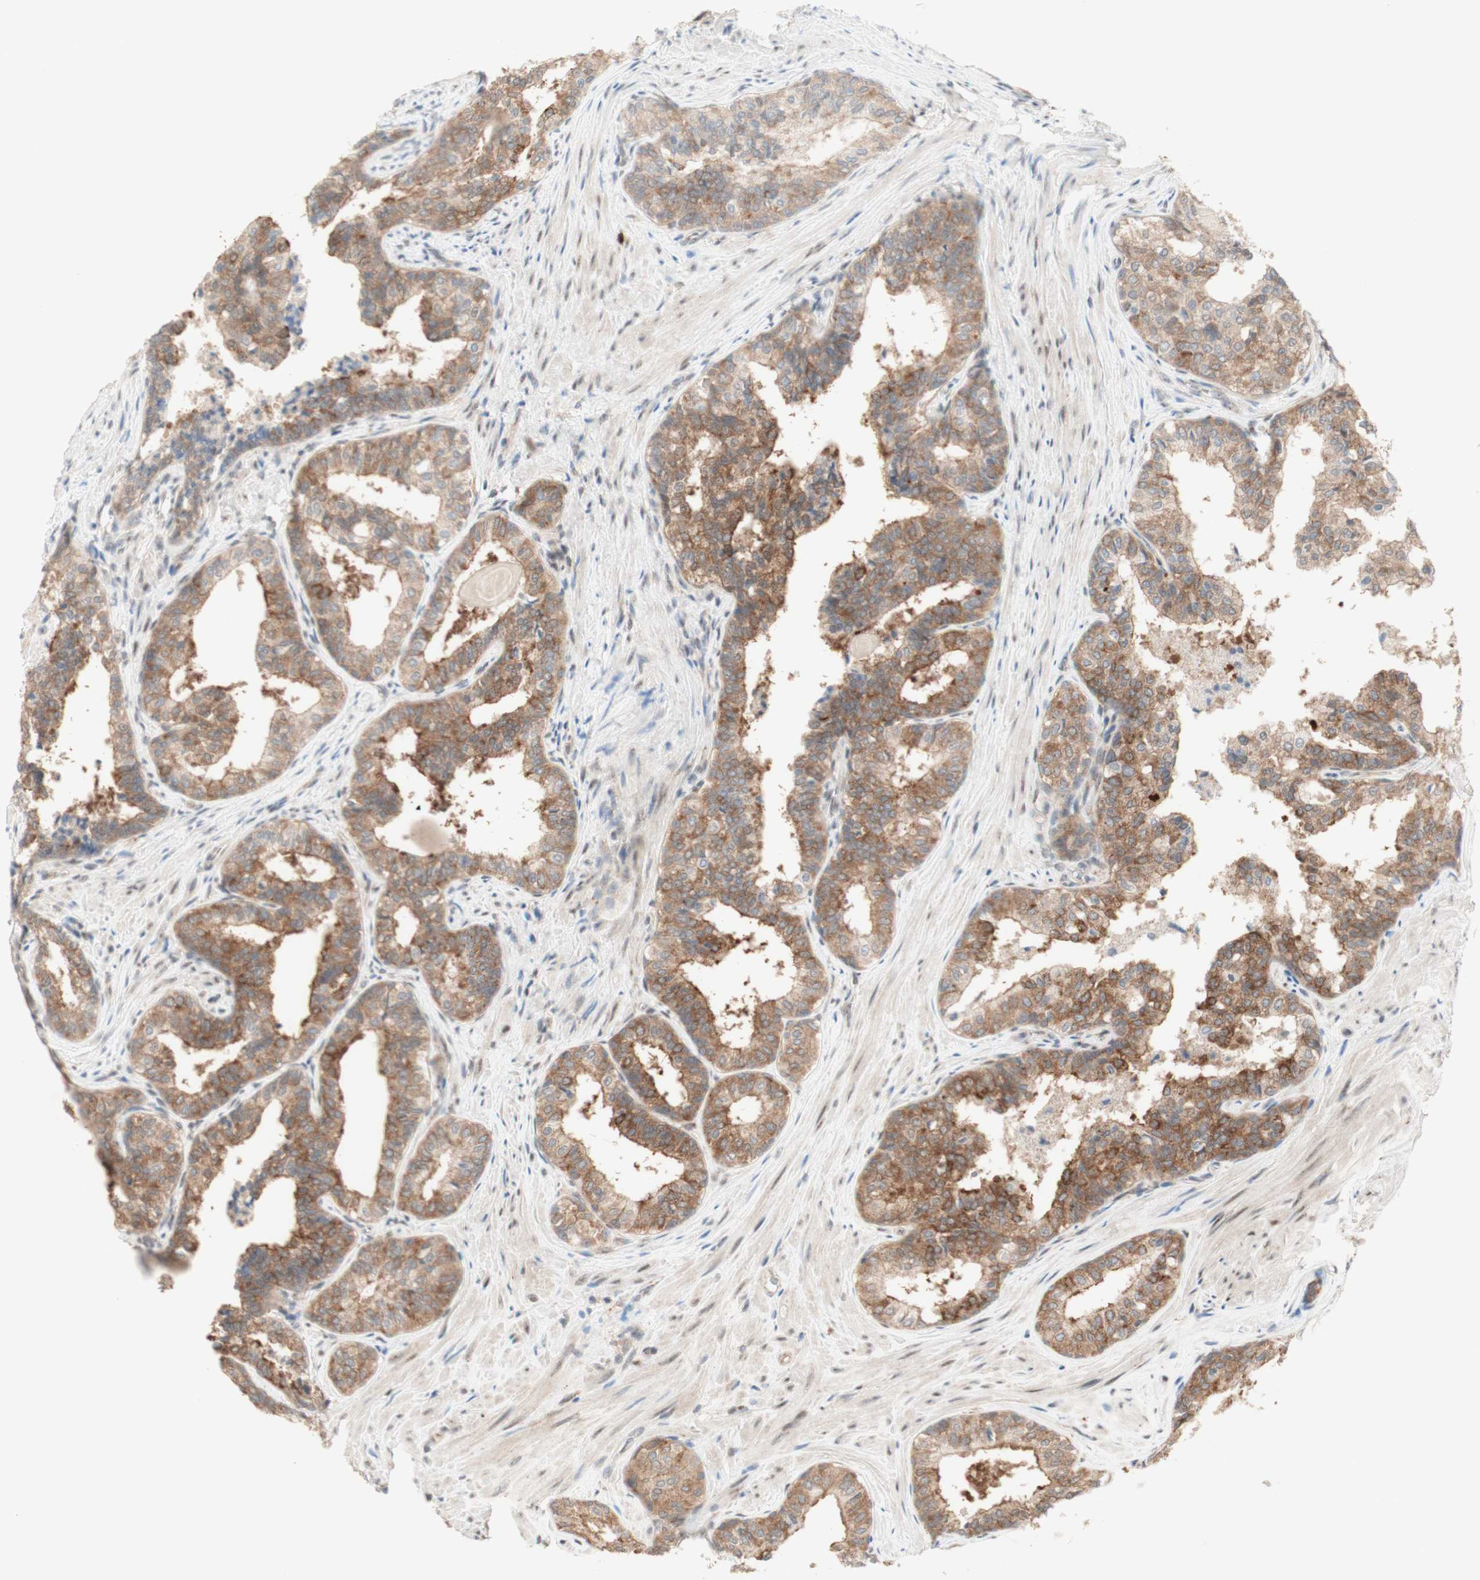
{"staining": {"intensity": "moderate", "quantity": ">75%", "location": "cytoplasmic/membranous"}, "tissue": "prostate cancer", "cell_type": "Tumor cells", "image_type": "cancer", "snomed": [{"axis": "morphology", "description": "Adenocarcinoma, Low grade"}, {"axis": "topography", "description": "Prostate"}], "caption": "Immunohistochemistry micrograph of neoplastic tissue: prostate cancer stained using immunohistochemistry displays medium levels of moderate protein expression localized specifically in the cytoplasmic/membranous of tumor cells, appearing as a cytoplasmic/membranous brown color.", "gene": "CYLD", "patient": {"sex": "male", "age": 60}}